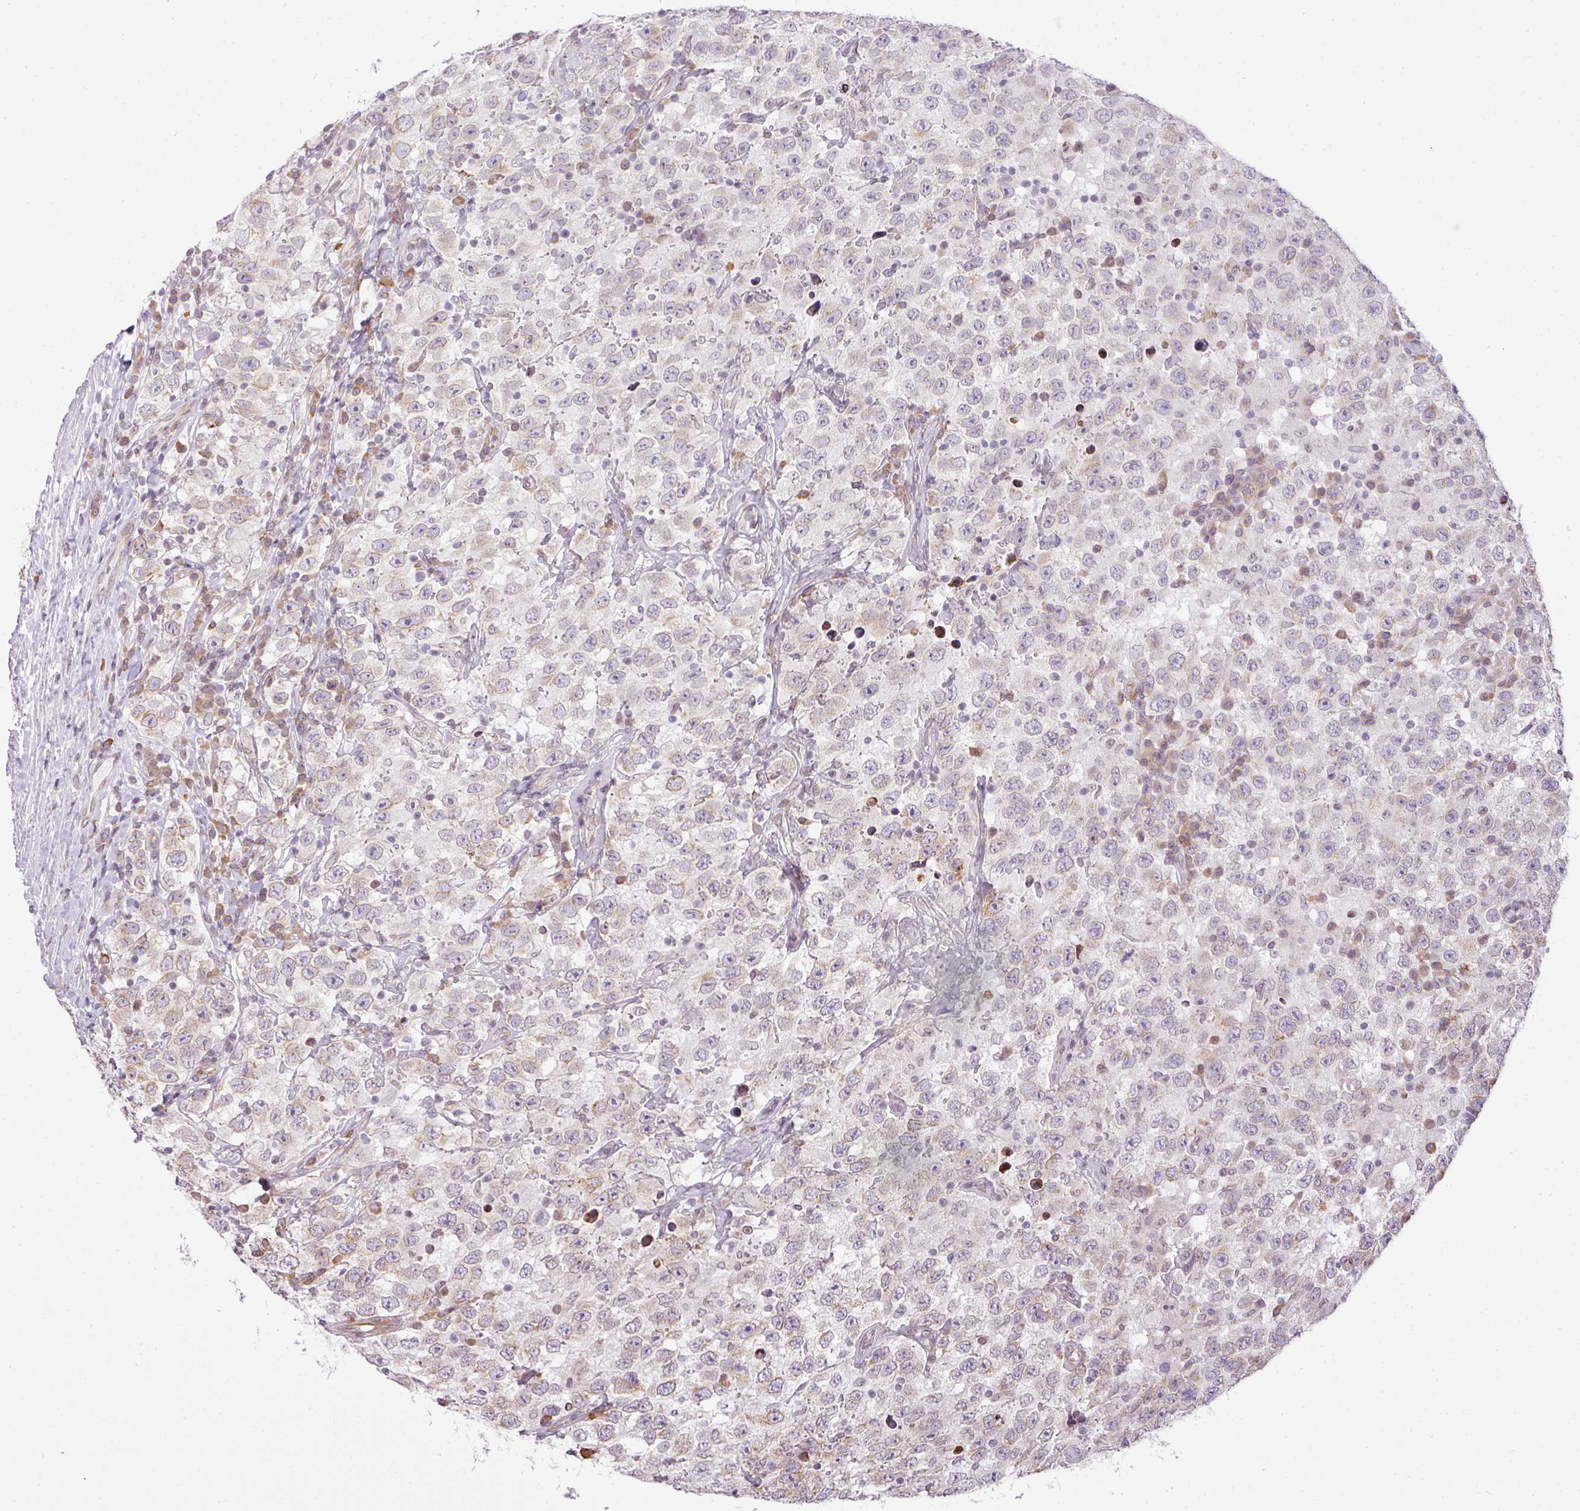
{"staining": {"intensity": "weak", "quantity": "<25%", "location": "cytoplasmic/membranous"}, "tissue": "testis cancer", "cell_type": "Tumor cells", "image_type": "cancer", "snomed": [{"axis": "morphology", "description": "Seminoma, NOS"}, {"axis": "topography", "description": "Testis"}], "caption": "A photomicrograph of human seminoma (testis) is negative for staining in tumor cells.", "gene": "COX18", "patient": {"sex": "male", "age": 41}}